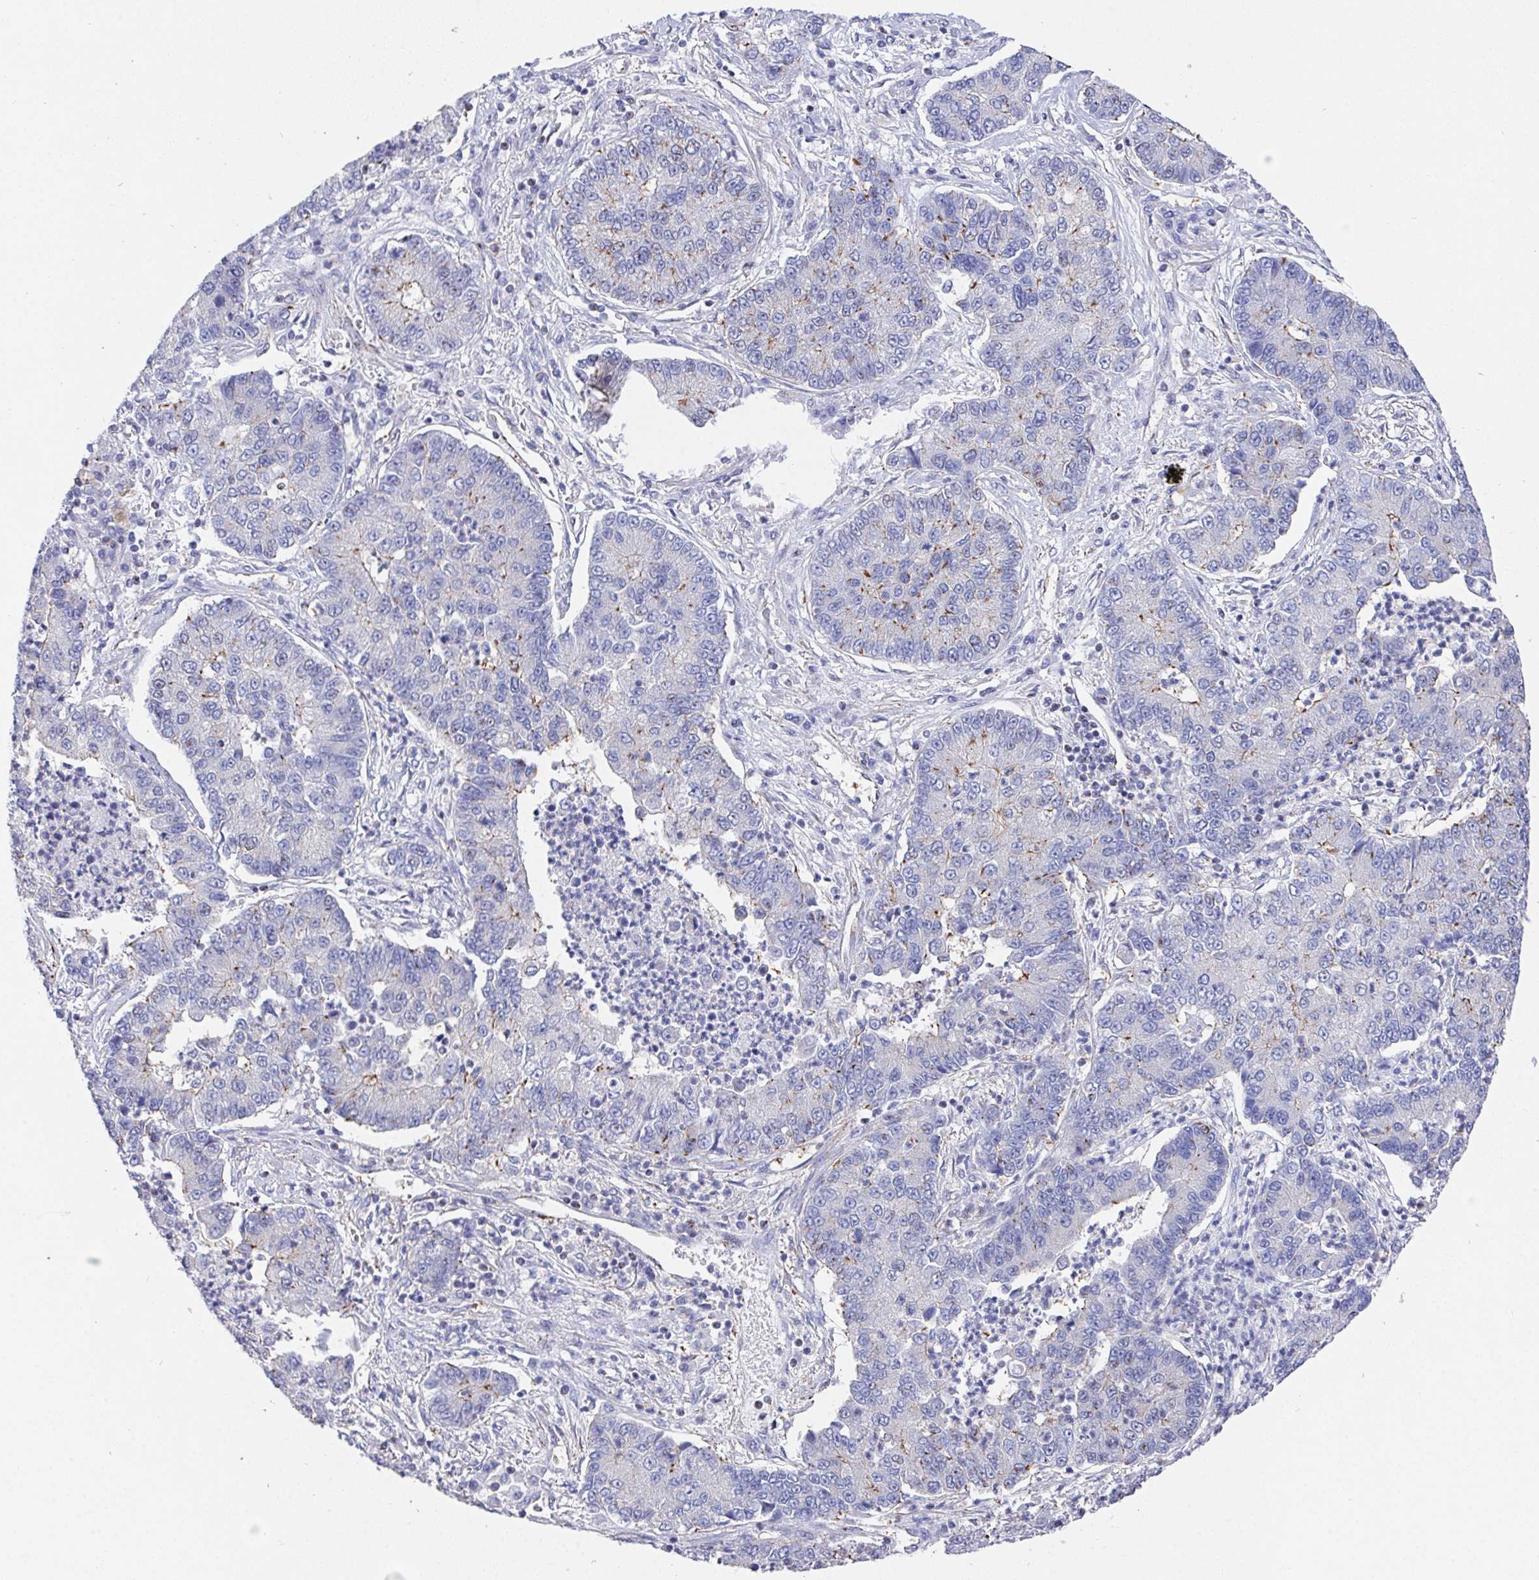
{"staining": {"intensity": "weak", "quantity": "<25%", "location": "cytoplasmic/membranous"}, "tissue": "lung cancer", "cell_type": "Tumor cells", "image_type": "cancer", "snomed": [{"axis": "morphology", "description": "Adenocarcinoma, NOS"}, {"axis": "topography", "description": "Lung"}], "caption": "The immunohistochemistry micrograph has no significant expression in tumor cells of lung adenocarcinoma tissue.", "gene": "PRG3", "patient": {"sex": "female", "age": 57}}